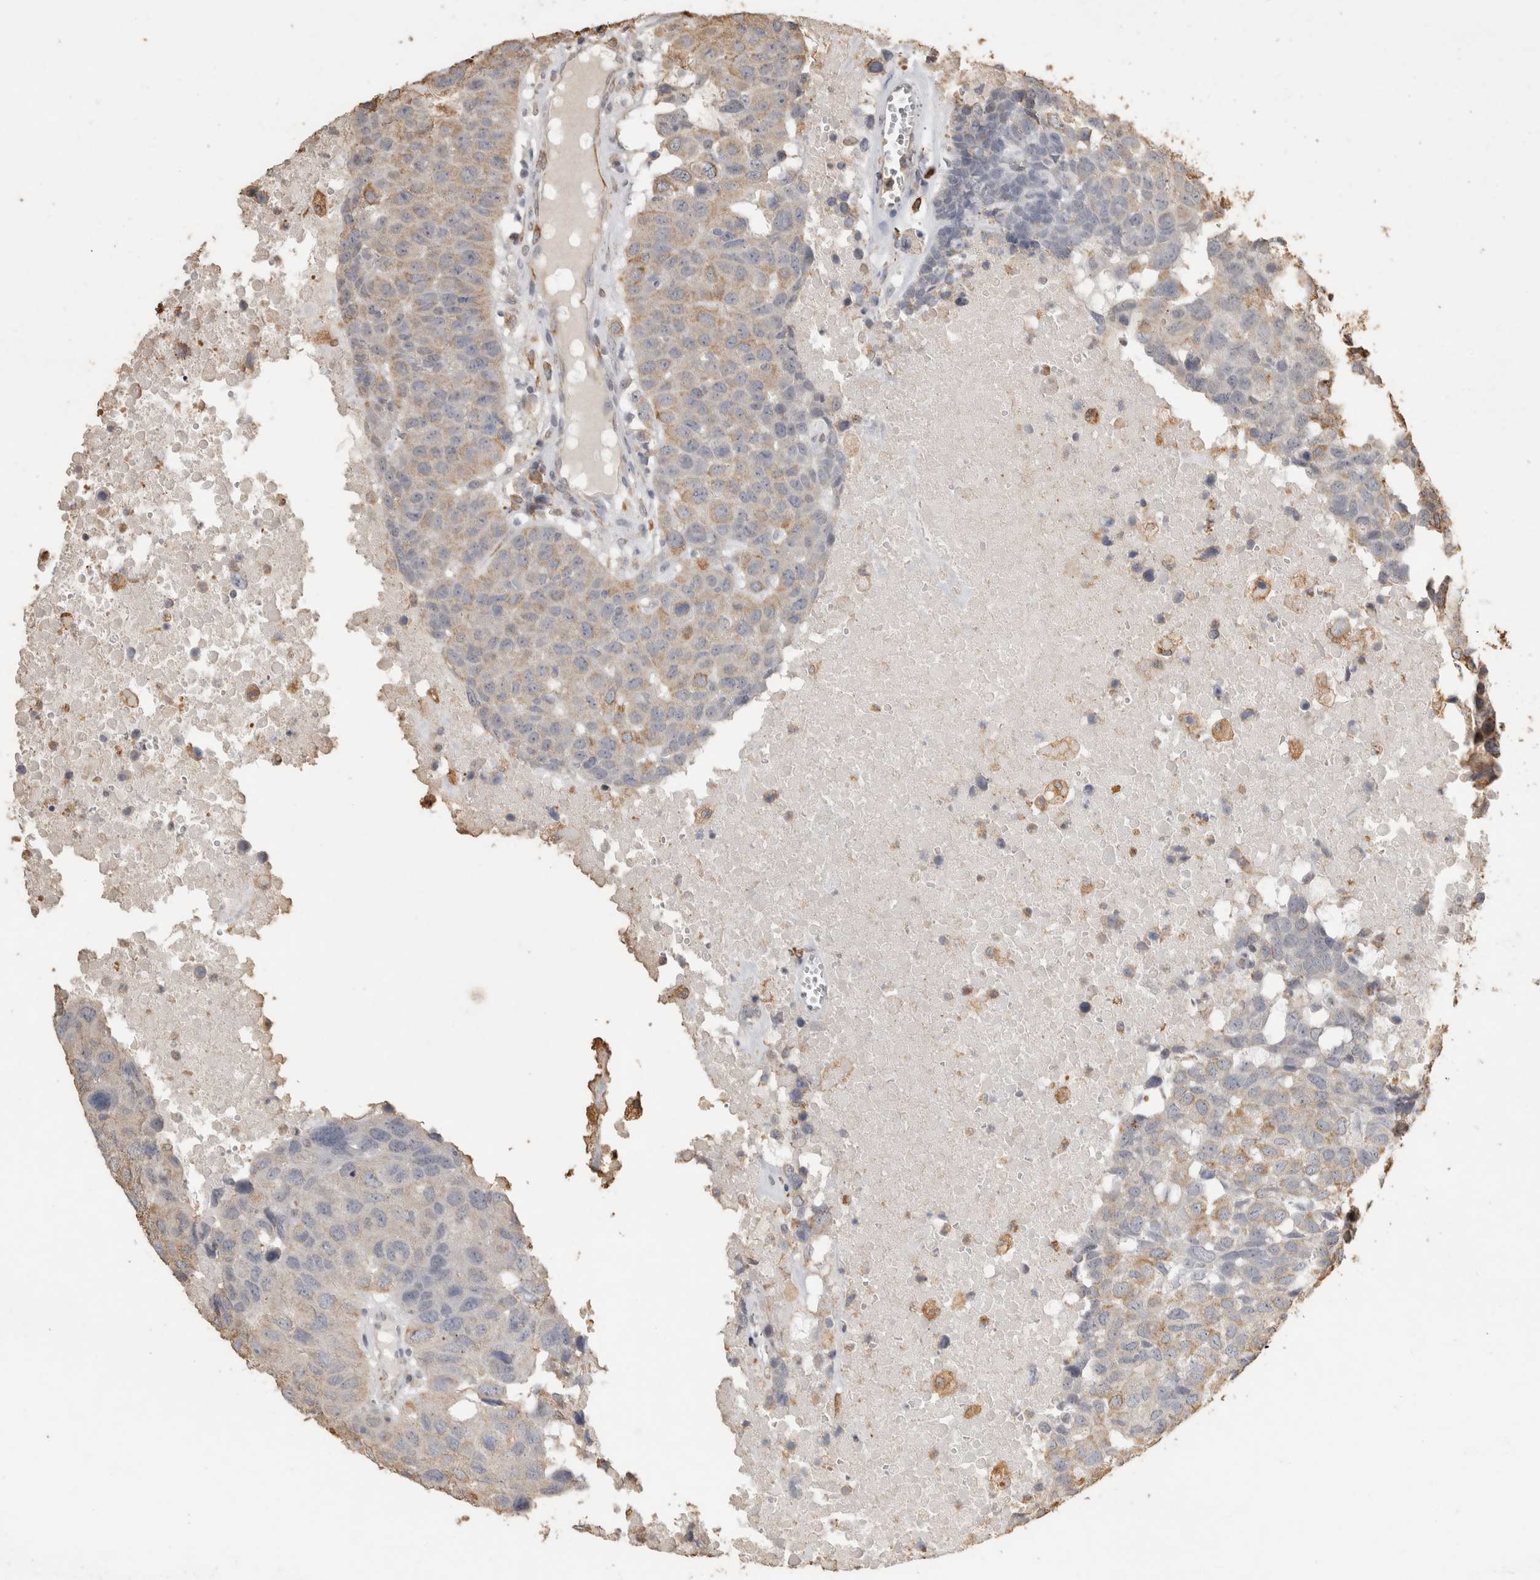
{"staining": {"intensity": "weak", "quantity": "<25%", "location": "cytoplasmic/membranous"}, "tissue": "head and neck cancer", "cell_type": "Tumor cells", "image_type": "cancer", "snomed": [{"axis": "morphology", "description": "Squamous cell carcinoma, NOS"}, {"axis": "topography", "description": "Head-Neck"}], "caption": "Head and neck cancer was stained to show a protein in brown. There is no significant staining in tumor cells.", "gene": "REPS2", "patient": {"sex": "male", "age": 66}}